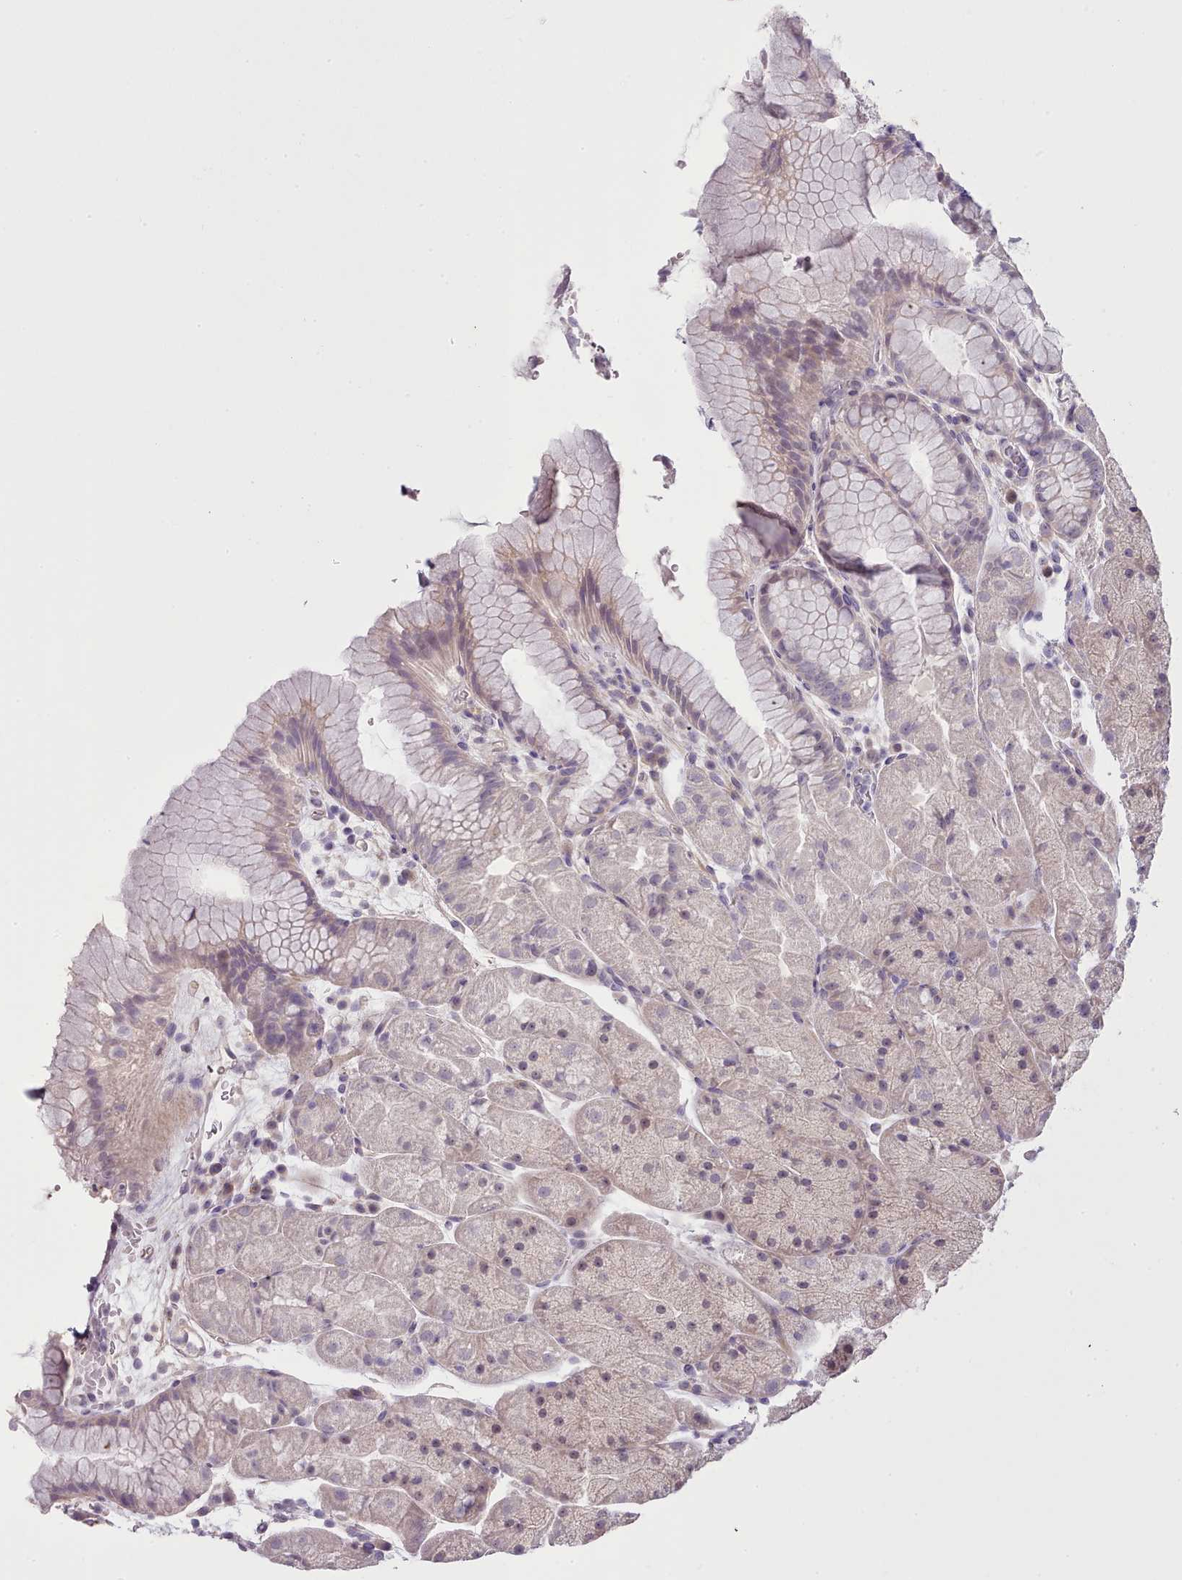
{"staining": {"intensity": "weak", "quantity": "25%-75%", "location": "cytoplasmic/membranous,nuclear"}, "tissue": "stomach", "cell_type": "Glandular cells", "image_type": "normal", "snomed": [{"axis": "morphology", "description": "Normal tissue, NOS"}, {"axis": "topography", "description": "Stomach, upper"}, {"axis": "topography", "description": "Stomach, lower"}], "caption": "Immunohistochemistry (IHC) micrograph of unremarkable stomach: human stomach stained using immunohistochemistry (IHC) reveals low levels of weak protein expression localized specifically in the cytoplasmic/membranous,nuclear of glandular cells, appearing as a cytoplasmic/membranous,nuclear brown color.", "gene": "SETX", "patient": {"sex": "male", "age": 67}}